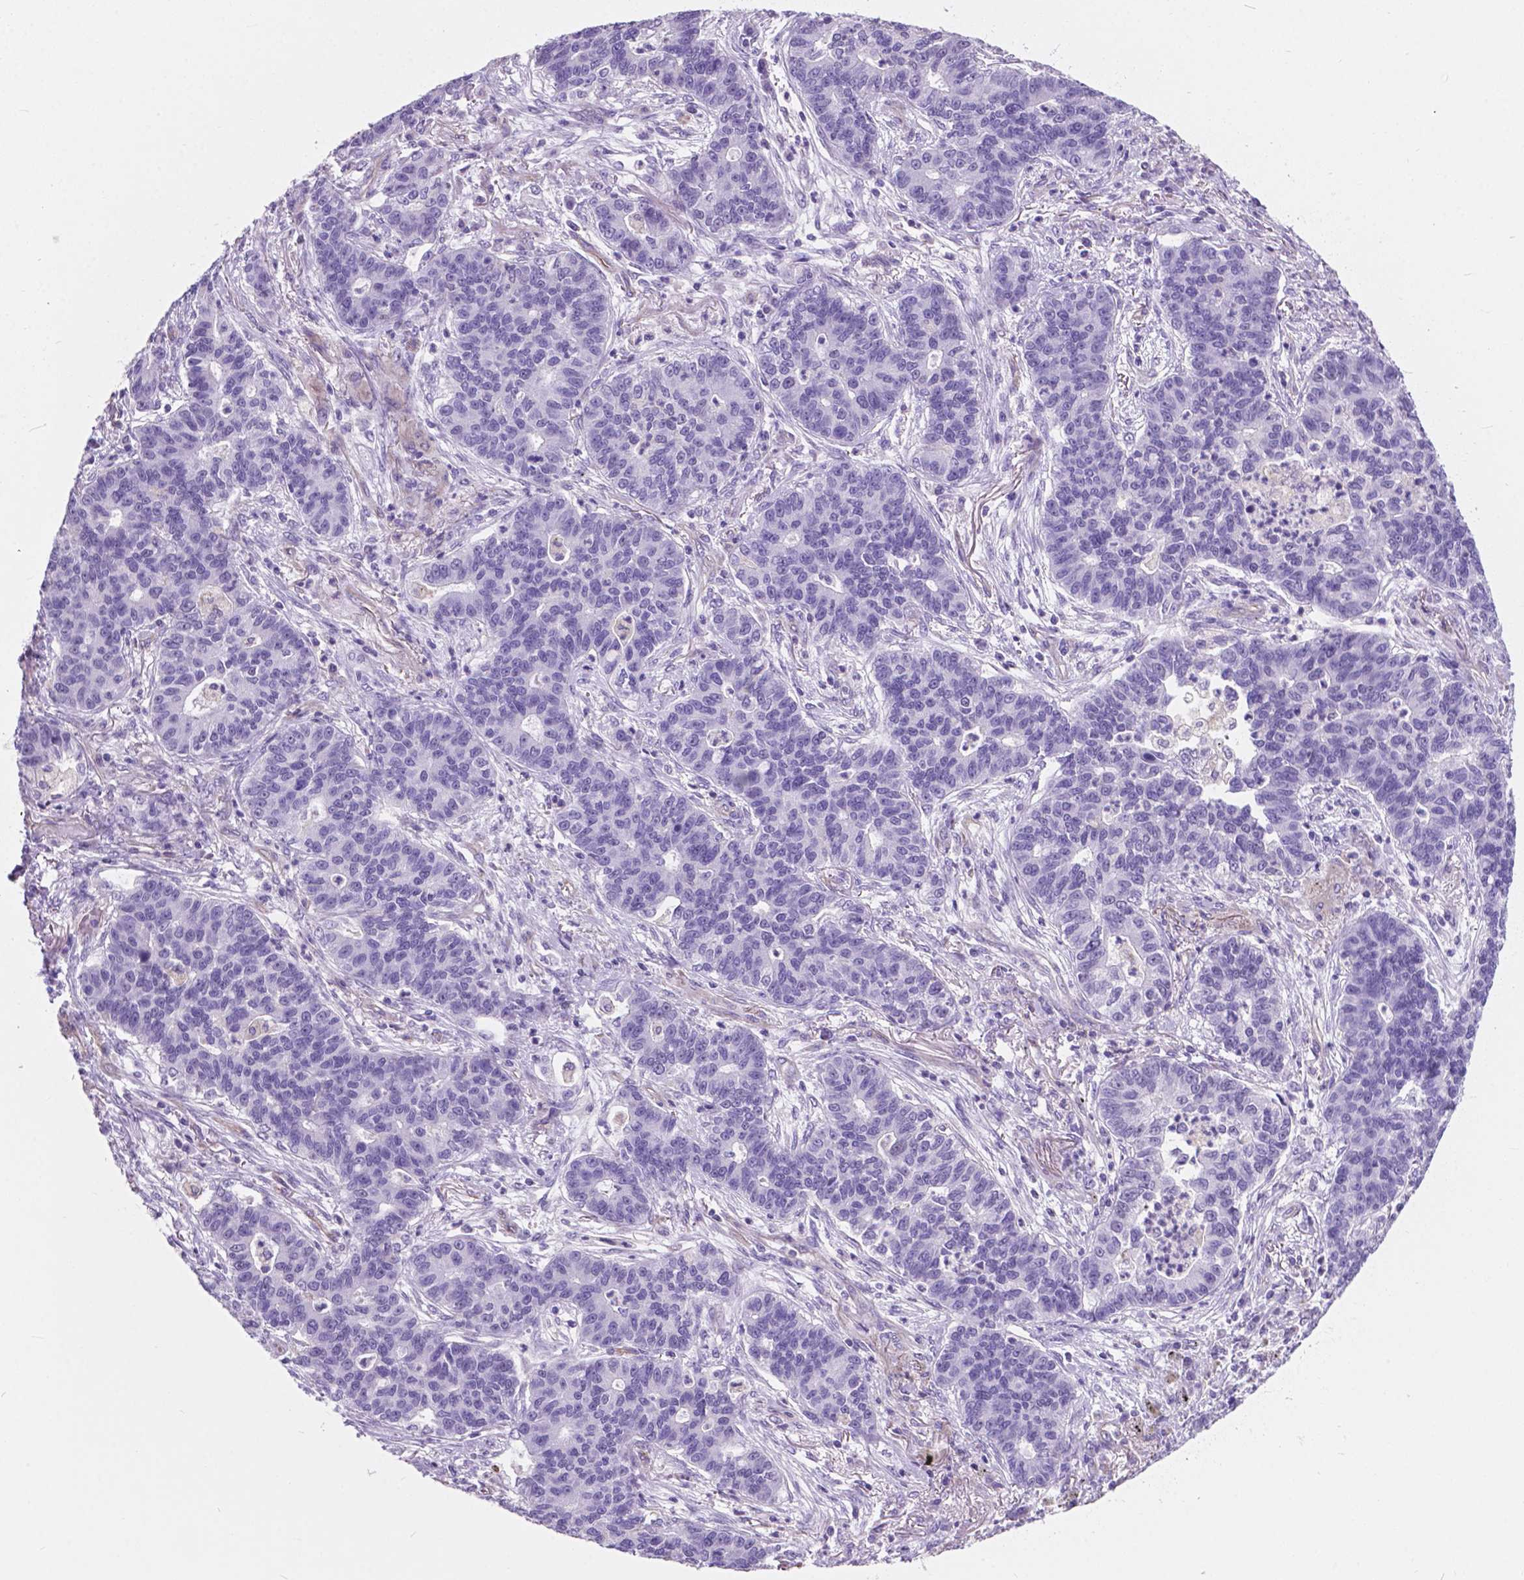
{"staining": {"intensity": "negative", "quantity": "none", "location": "none"}, "tissue": "lung cancer", "cell_type": "Tumor cells", "image_type": "cancer", "snomed": [{"axis": "morphology", "description": "Adenocarcinoma, NOS"}, {"axis": "topography", "description": "Lung"}], "caption": "This is a image of immunohistochemistry staining of lung adenocarcinoma, which shows no positivity in tumor cells.", "gene": "AMOT", "patient": {"sex": "female", "age": 57}}